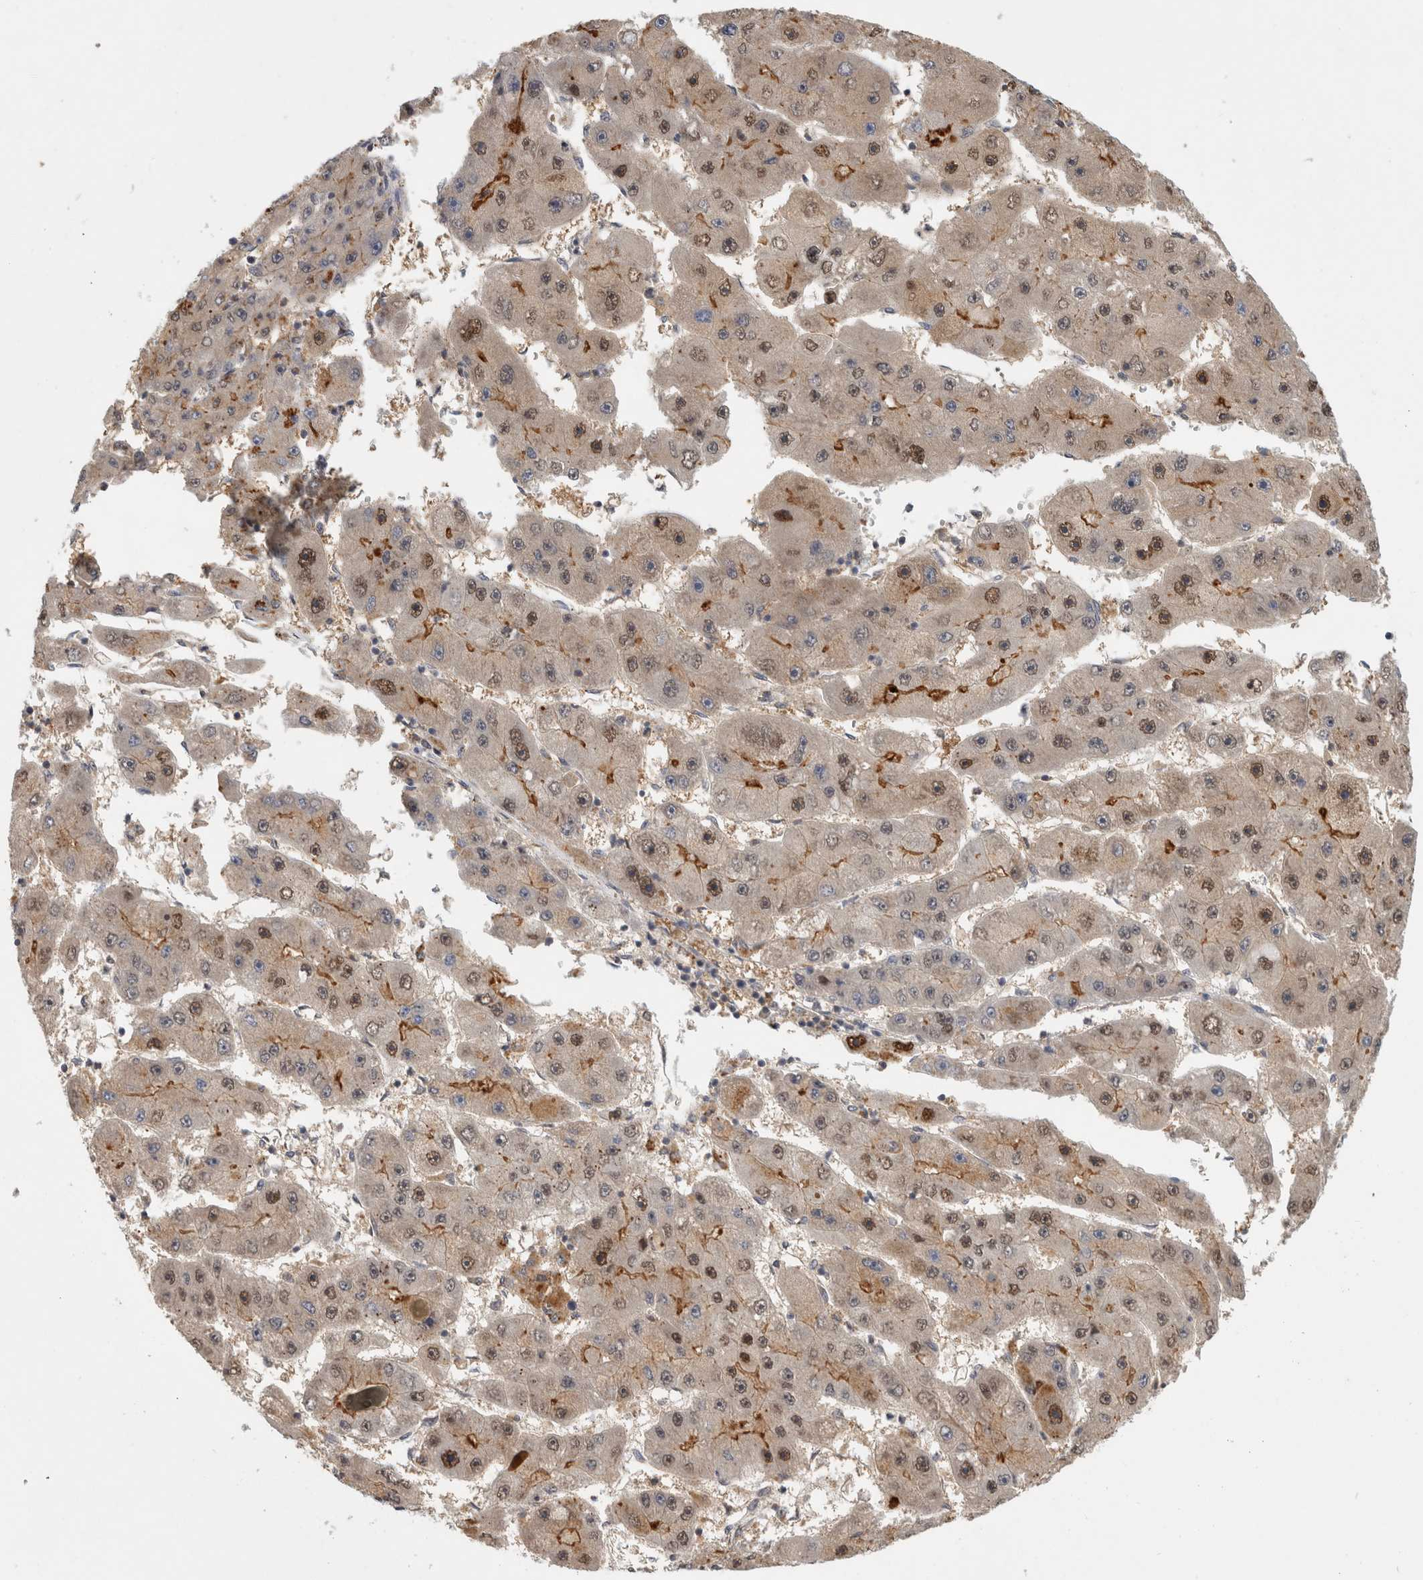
{"staining": {"intensity": "moderate", "quantity": "25%-75%", "location": "nuclear"}, "tissue": "liver cancer", "cell_type": "Tumor cells", "image_type": "cancer", "snomed": [{"axis": "morphology", "description": "Carcinoma, Hepatocellular, NOS"}, {"axis": "topography", "description": "Liver"}], "caption": "Brown immunohistochemical staining in human liver cancer (hepatocellular carcinoma) shows moderate nuclear expression in approximately 25%-75% of tumor cells. The protein is stained brown, and the nuclei are stained in blue (DAB (3,3'-diaminobenzidine) IHC with brightfield microscopy, high magnification).", "gene": "PIGP", "patient": {"sex": "female", "age": 61}}